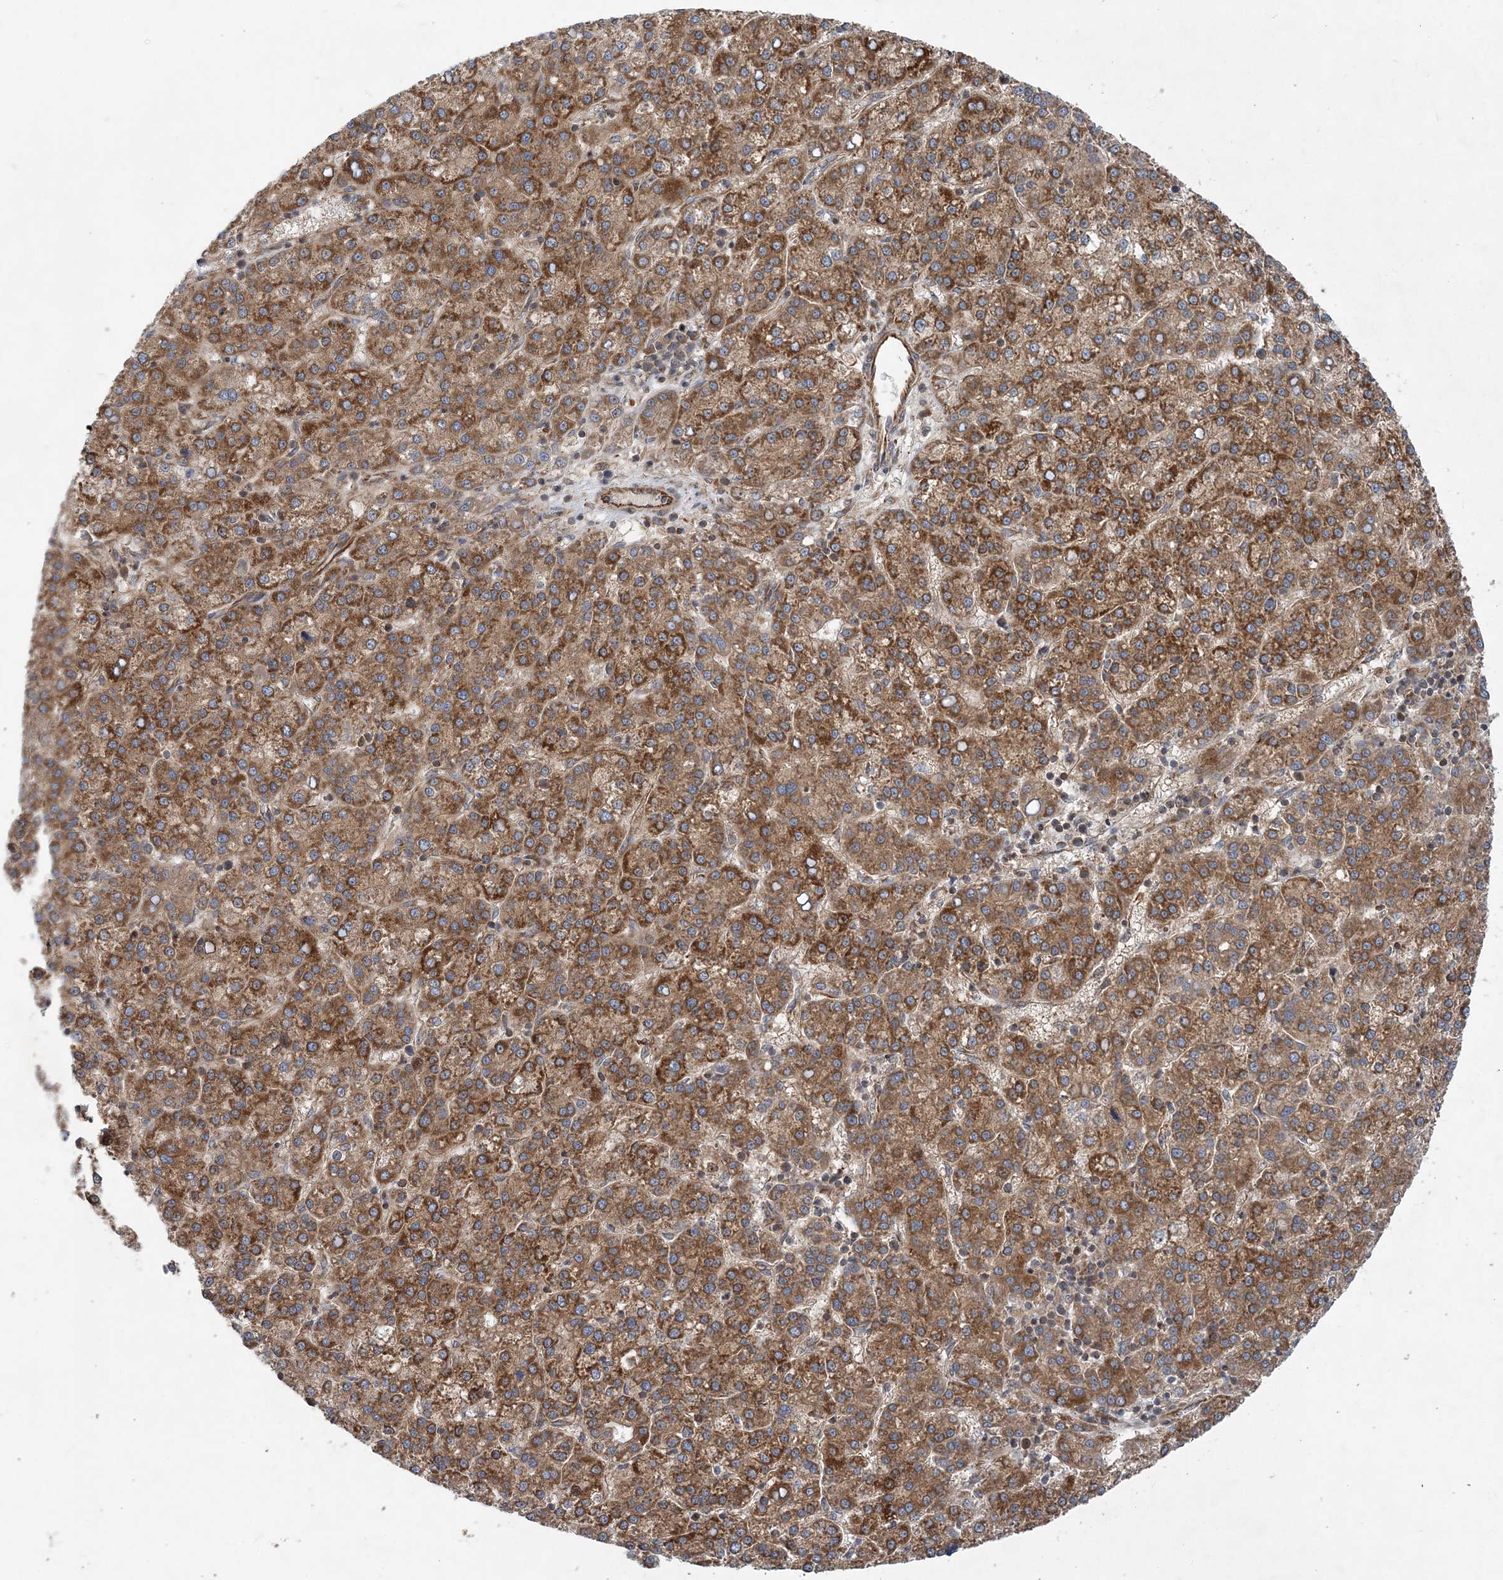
{"staining": {"intensity": "moderate", "quantity": ">75%", "location": "cytoplasmic/membranous"}, "tissue": "liver cancer", "cell_type": "Tumor cells", "image_type": "cancer", "snomed": [{"axis": "morphology", "description": "Carcinoma, Hepatocellular, NOS"}, {"axis": "topography", "description": "Liver"}], "caption": "The histopathology image displays staining of hepatocellular carcinoma (liver), revealing moderate cytoplasmic/membranous protein expression (brown color) within tumor cells. (DAB IHC, brown staining for protein, blue staining for nuclei).", "gene": "FAM114A2", "patient": {"sex": "female", "age": 58}}